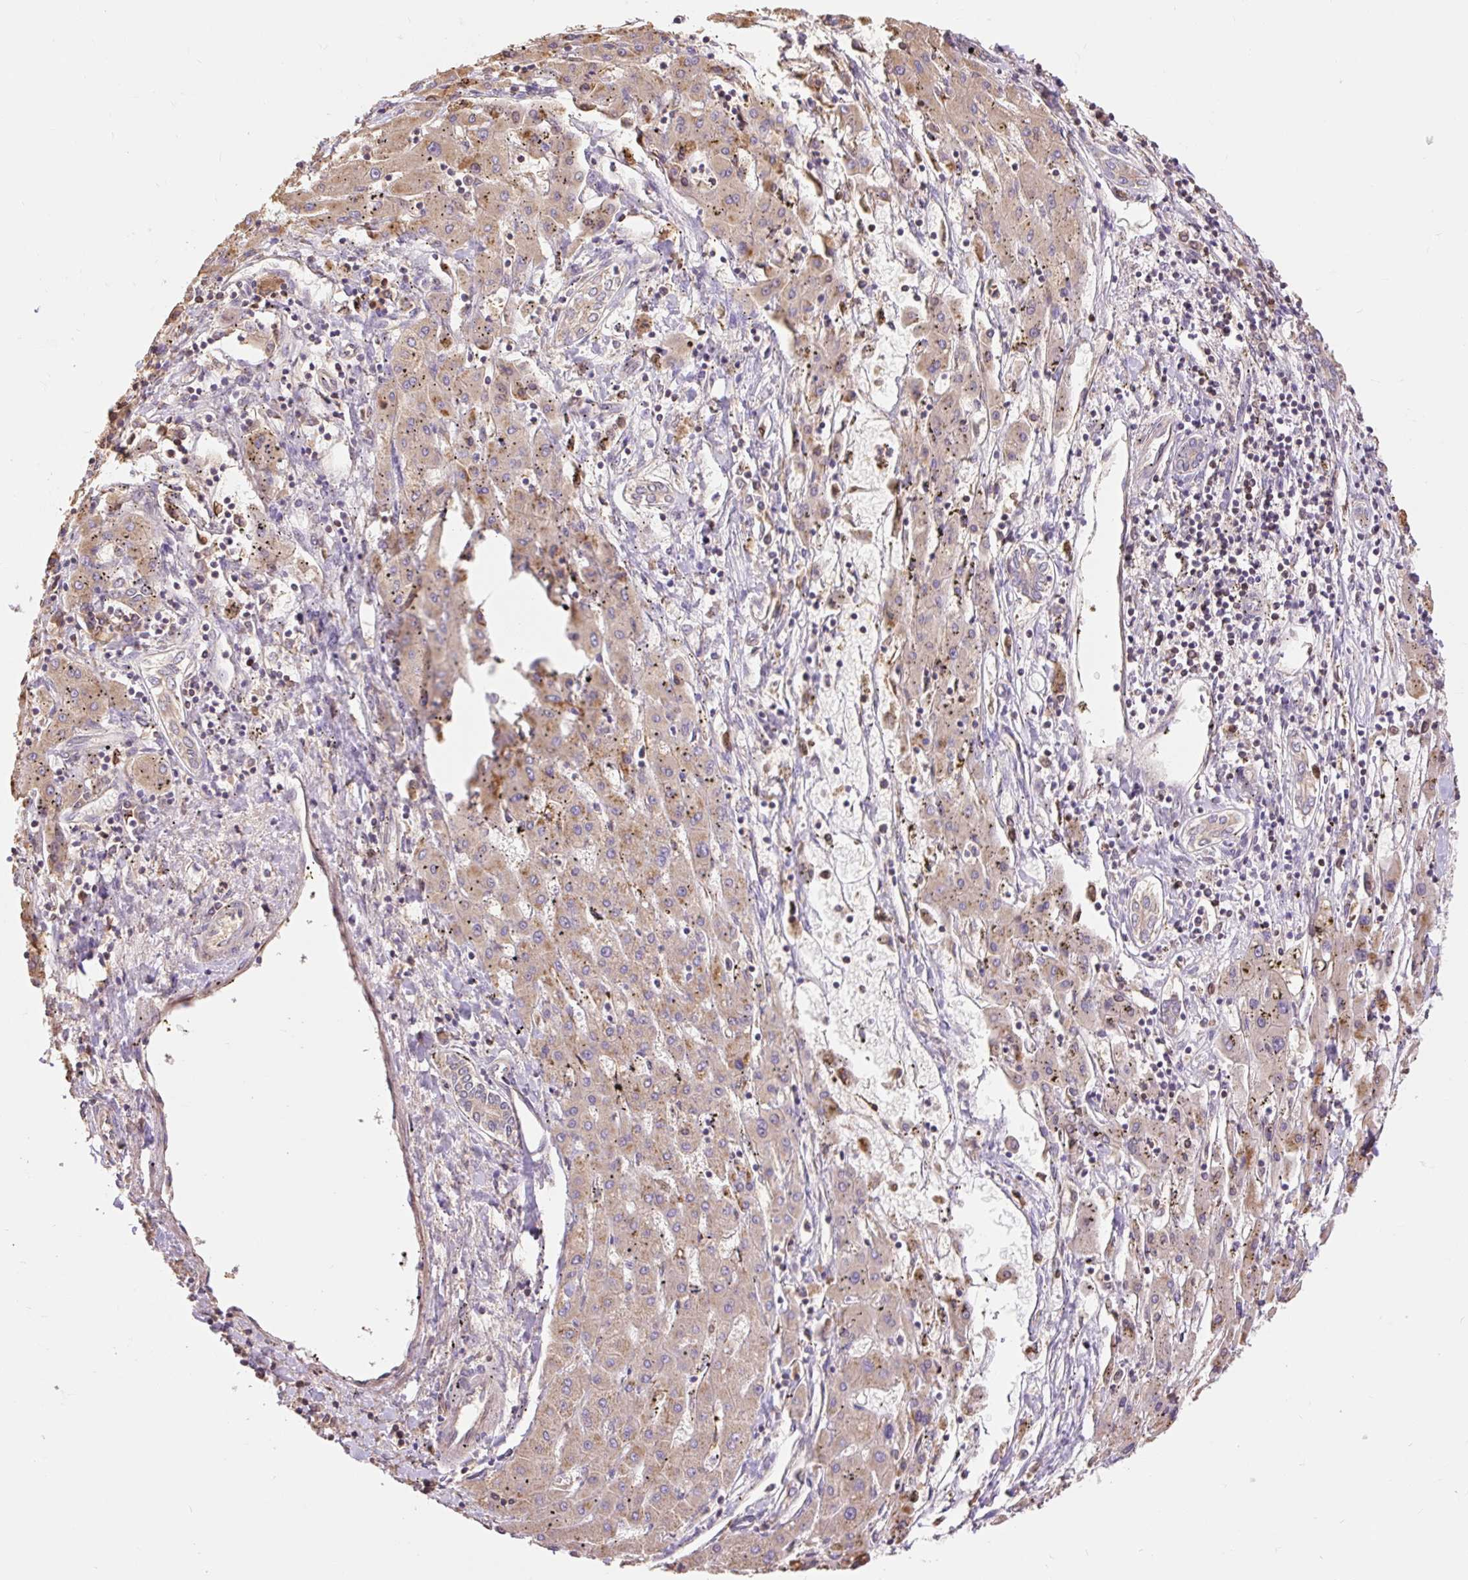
{"staining": {"intensity": "weak", "quantity": ">75%", "location": "cytoplasmic/membranous"}, "tissue": "liver cancer", "cell_type": "Tumor cells", "image_type": "cancer", "snomed": [{"axis": "morphology", "description": "Carcinoma, Hepatocellular, NOS"}, {"axis": "topography", "description": "Liver"}], "caption": "Liver cancer (hepatocellular carcinoma) stained for a protein shows weak cytoplasmic/membranous positivity in tumor cells.", "gene": "DESI1", "patient": {"sex": "male", "age": 72}}